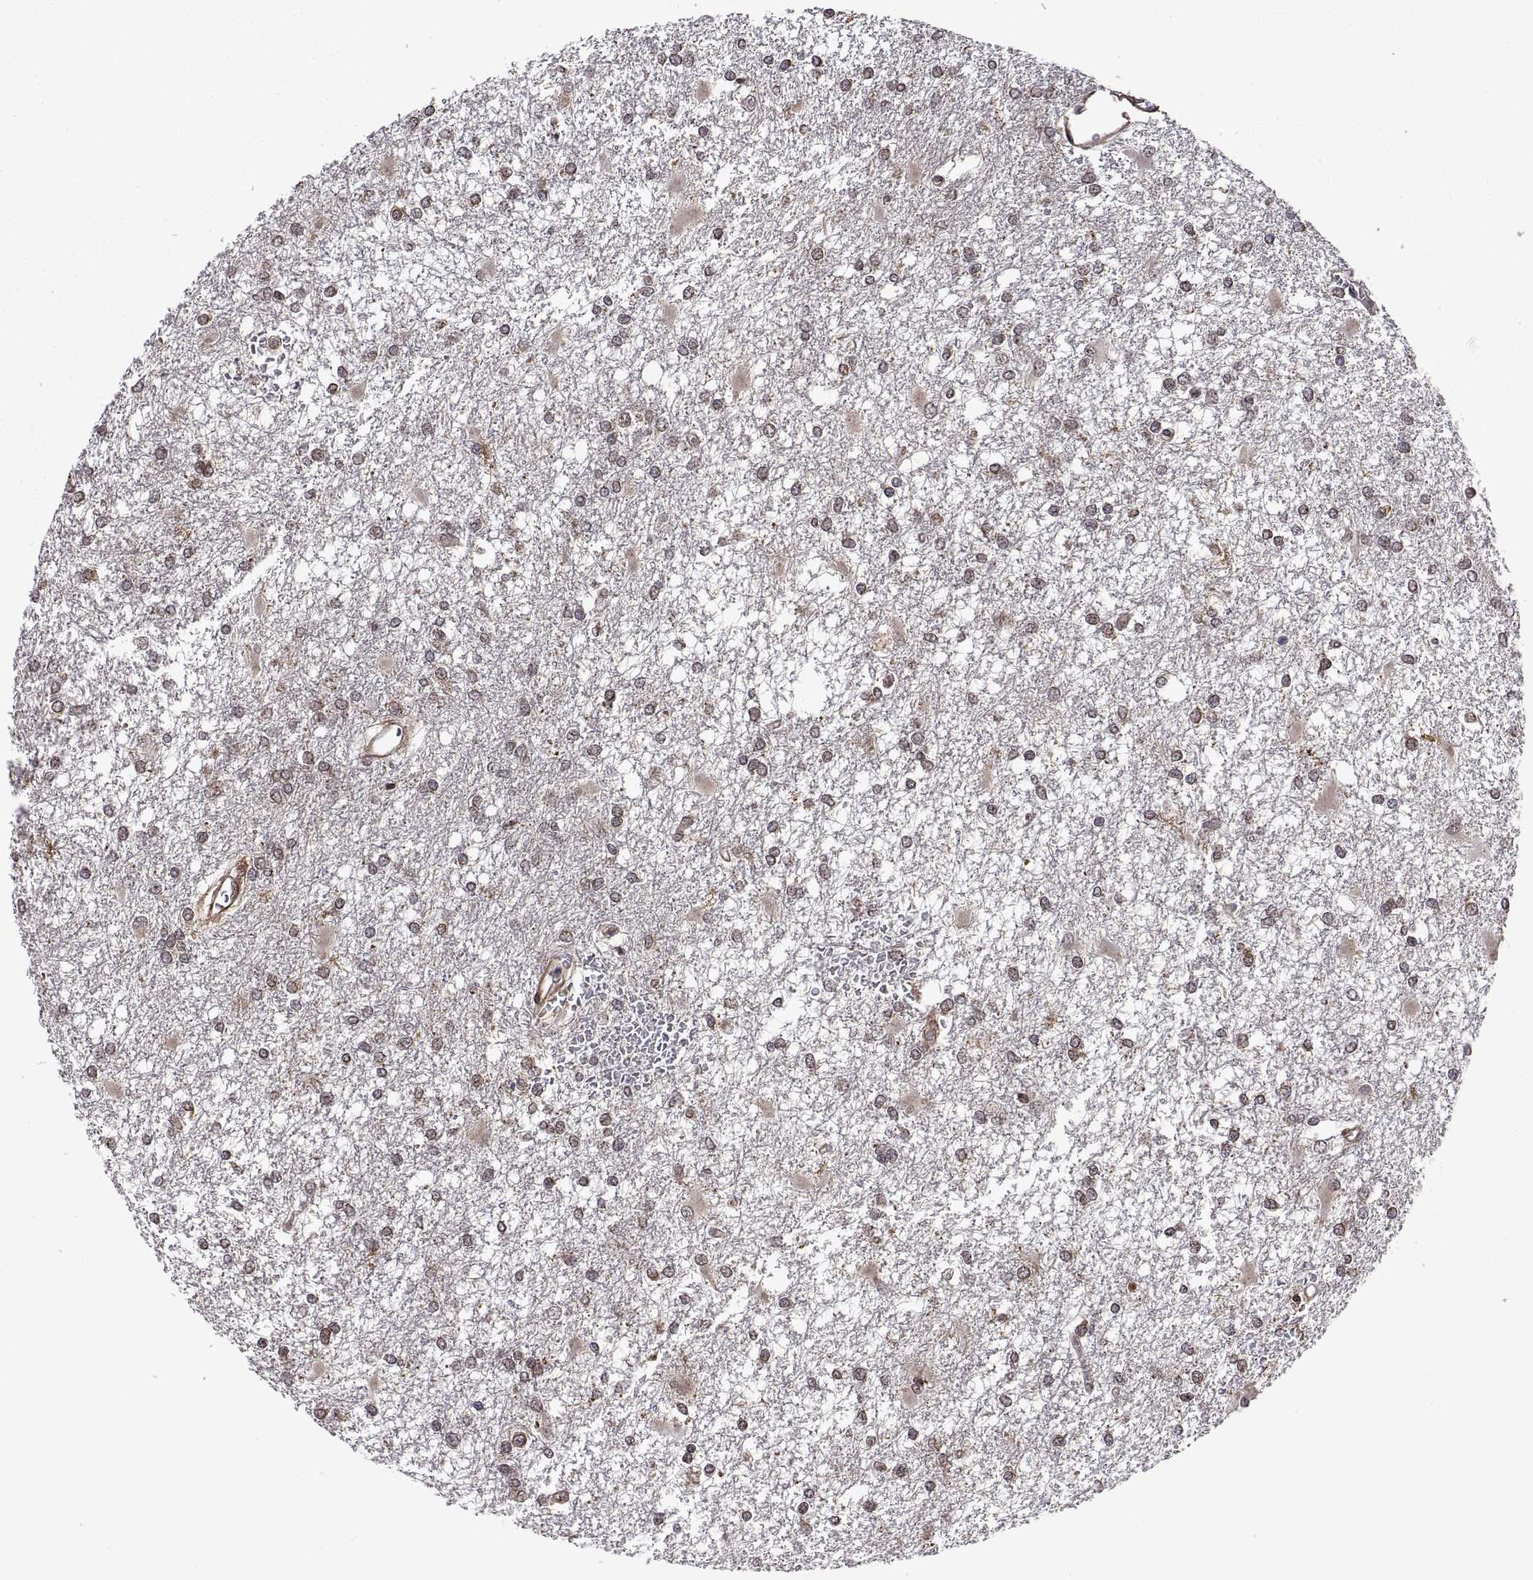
{"staining": {"intensity": "weak", "quantity": "<25%", "location": "cytoplasmic/membranous"}, "tissue": "glioma", "cell_type": "Tumor cells", "image_type": "cancer", "snomed": [{"axis": "morphology", "description": "Glioma, malignant, High grade"}, {"axis": "topography", "description": "Cerebral cortex"}], "caption": "DAB (3,3'-diaminobenzidine) immunohistochemical staining of human glioma exhibits no significant expression in tumor cells.", "gene": "ZNRF2", "patient": {"sex": "male", "age": 79}}